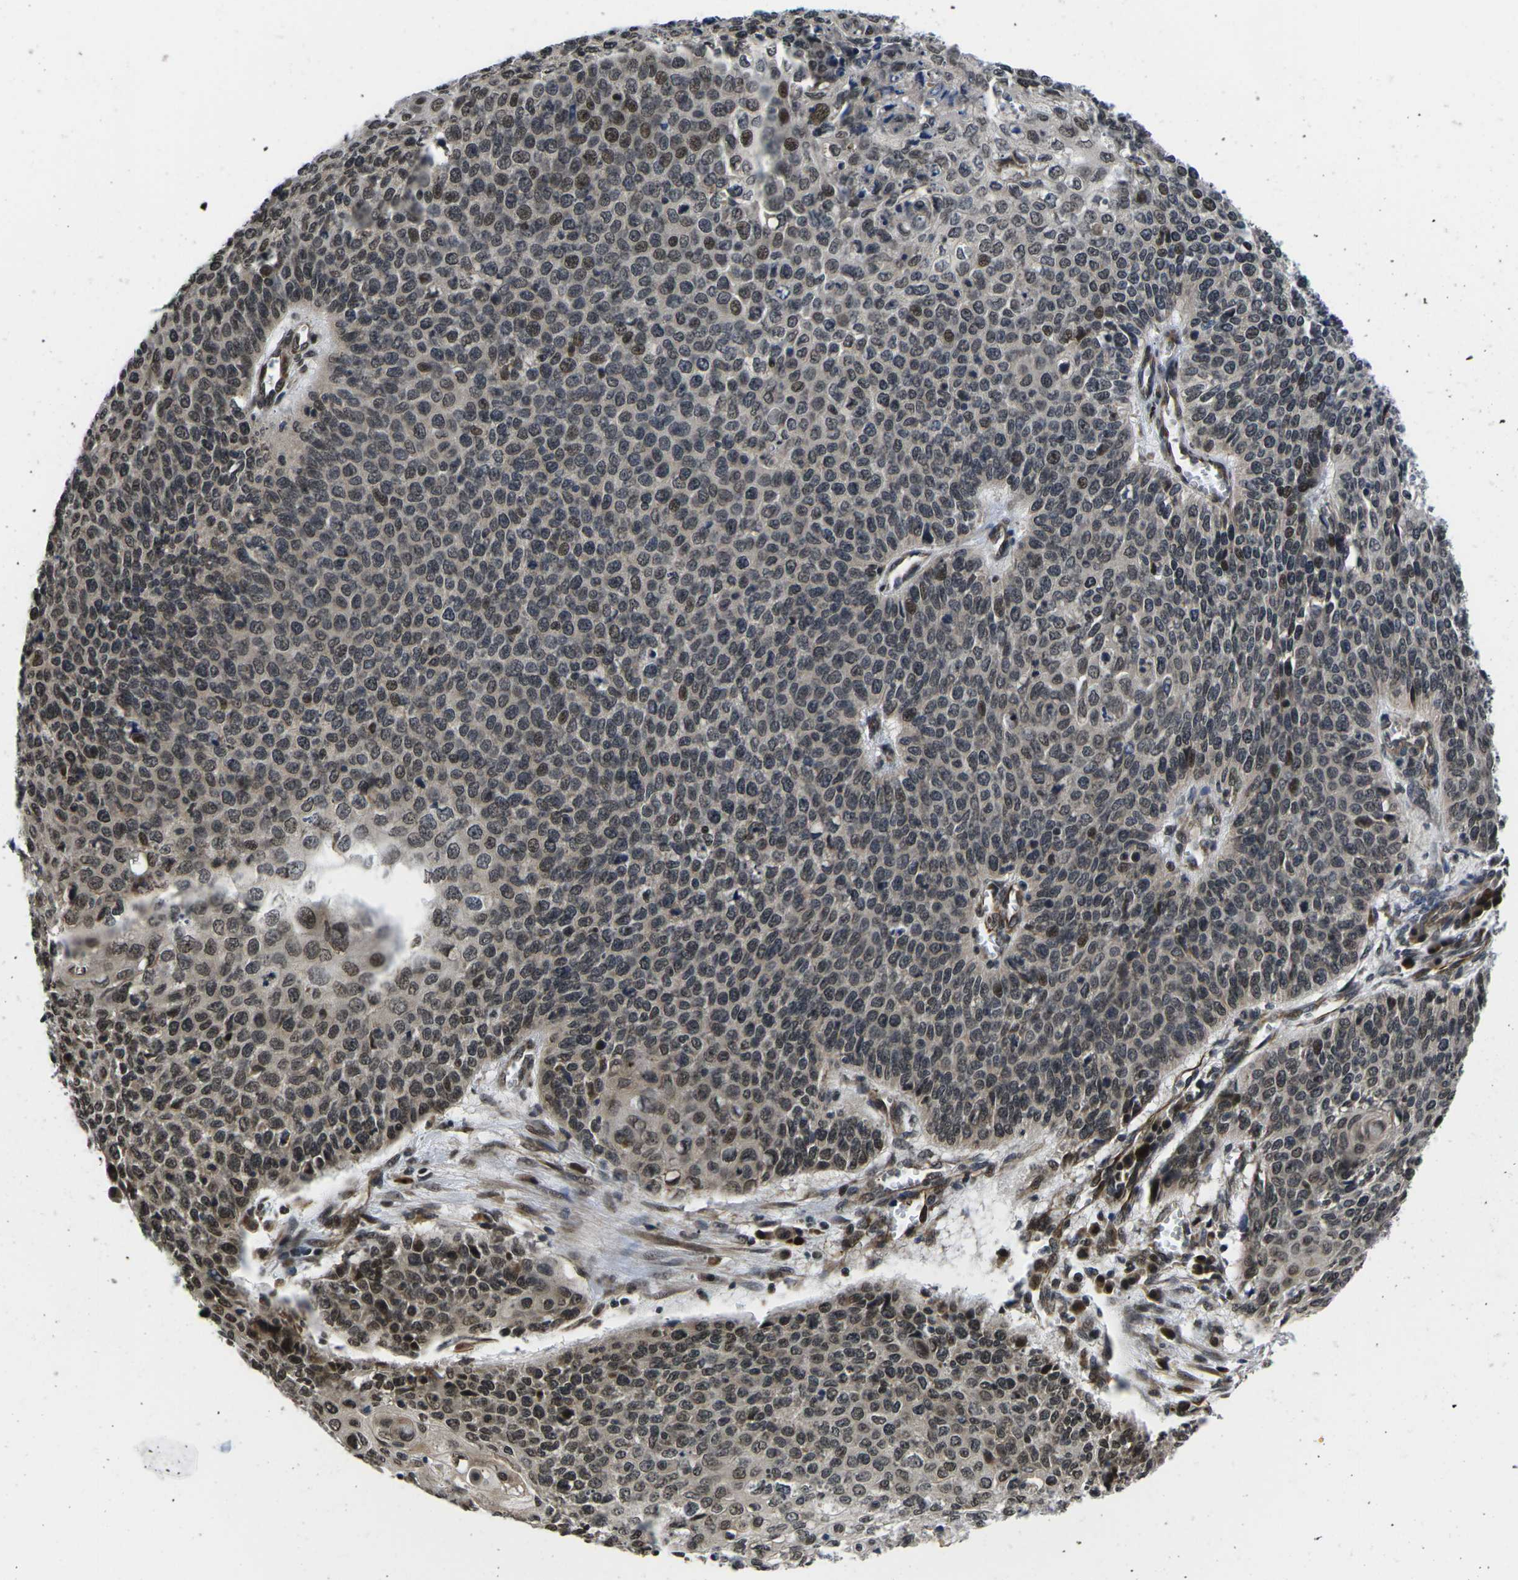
{"staining": {"intensity": "moderate", "quantity": ">75%", "location": "nuclear"}, "tissue": "cervical cancer", "cell_type": "Tumor cells", "image_type": "cancer", "snomed": [{"axis": "morphology", "description": "Squamous cell carcinoma, NOS"}, {"axis": "topography", "description": "Cervix"}], "caption": "A brown stain highlights moderate nuclear staining of a protein in human cervical cancer tumor cells.", "gene": "CCNE1", "patient": {"sex": "female", "age": 39}}